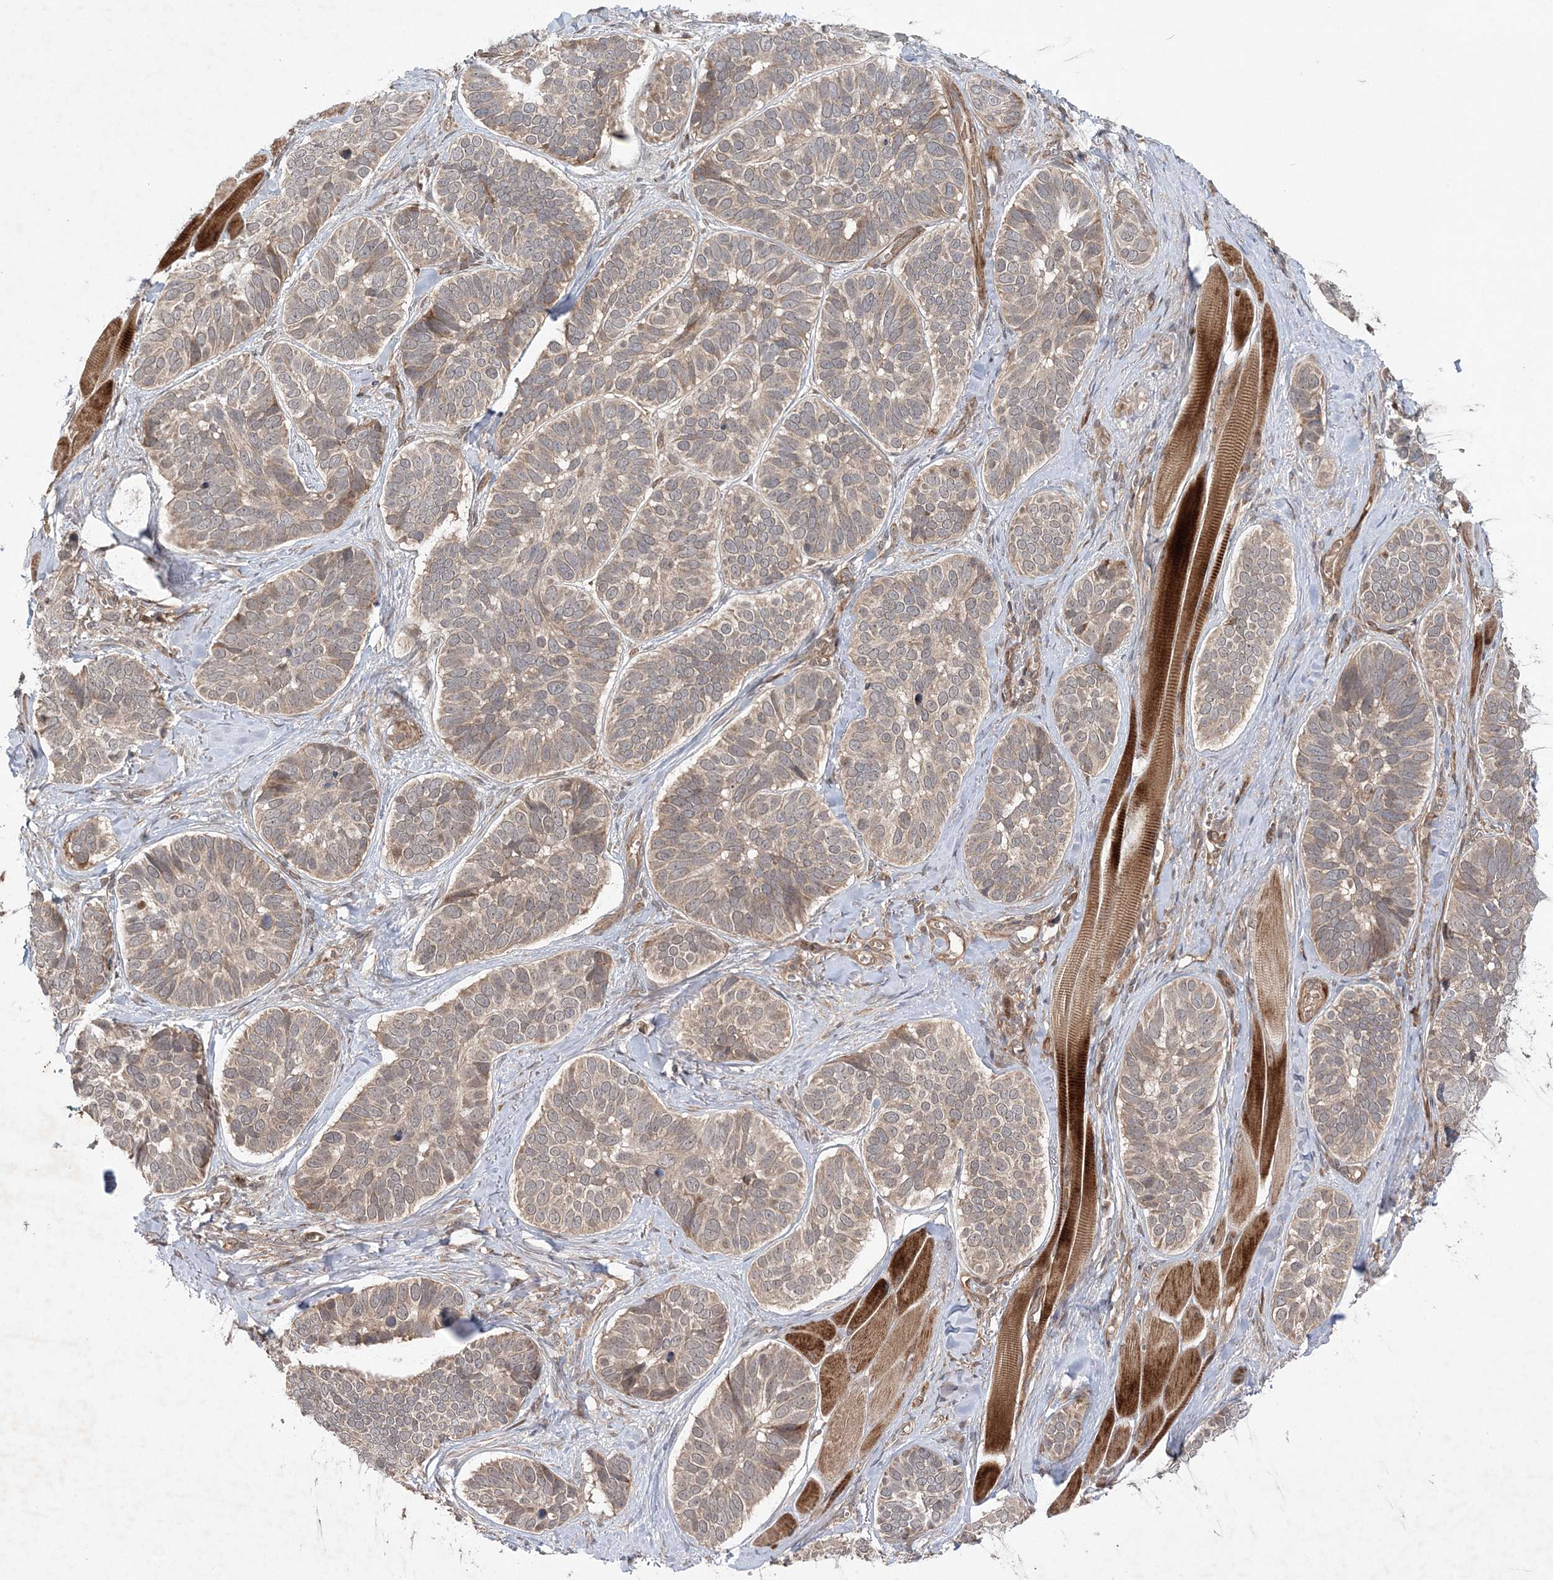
{"staining": {"intensity": "weak", "quantity": ">75%", "location": "cytoplasmic/membranous"}, "tissue": "skin cancer", "cell_type": "Tumor cells", "image_type": "cancer", "snomed": [{"axis": "morphology", "description": "Basal cell carcinoma"}, {"axis": "topography", "description": "Skin"}], "caption": "A histopathology image of human skin cancer stained for a protein displays weak cytoplasmic/membranous brown staining in tumor cells. The staining was performed using DAB, with brown indicating positive protein expression. Nuclei are stained blue with hematoxylin.", "gene": "UBTD2", "patient": {"sex": "male", "age": 62}}